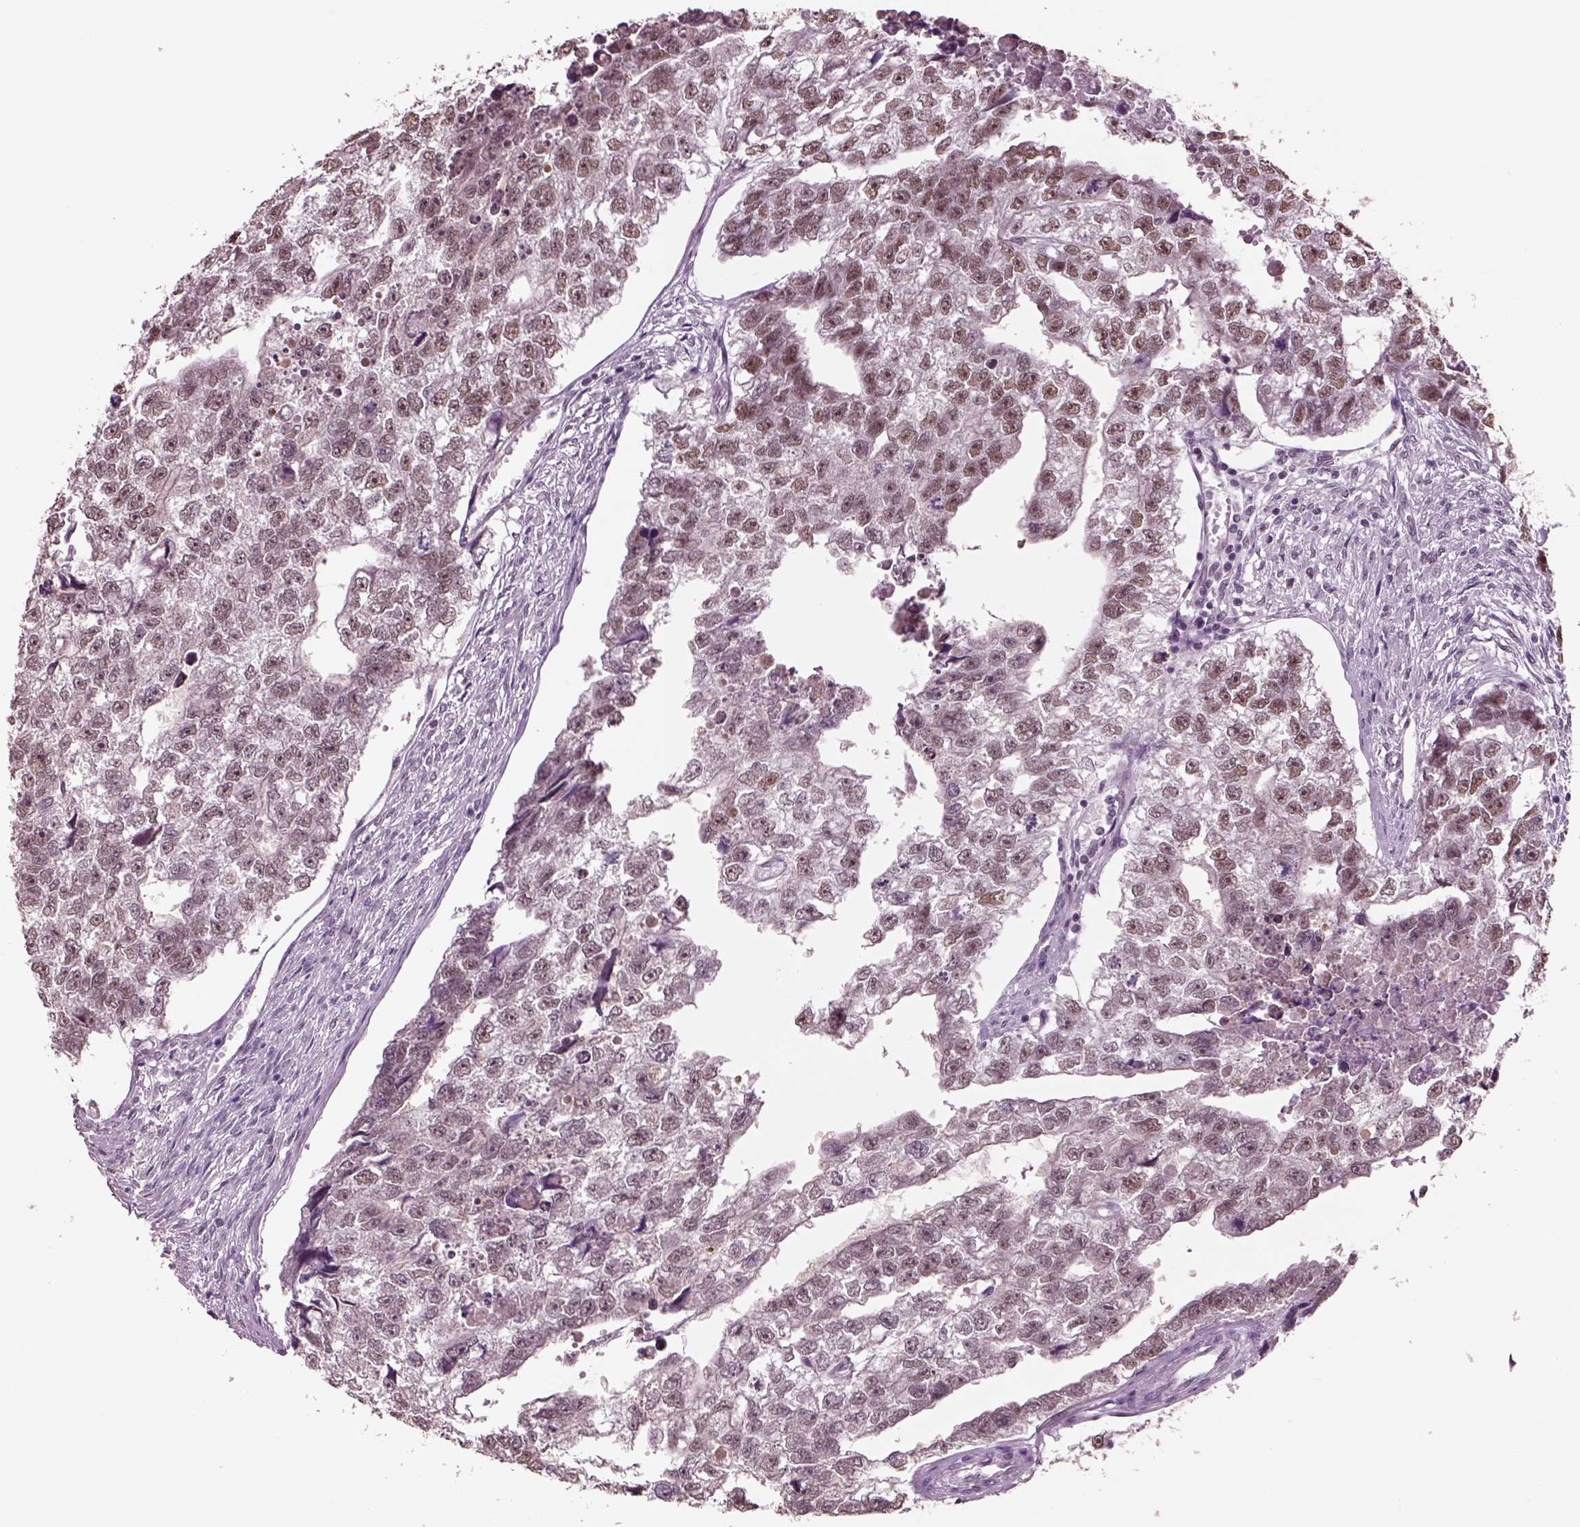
{"staining": {"intensity": "moderate", "quantity": "<25%", "location": "nuclear"}, "tissue": "testis cancer", "cell_type": "Tumor cells", "image_type": "cancer", "snomed": [{"axis": "morphology", "description": "Carcinoma, Embryonal, NOS"}, {"axis": "morphology", "description": "Teratoma, malignant, NOS"}, {"axis": "topography", "description": "Testis"}], "caption": "Immunohistochemical staining of testis cancer (teratoma (malignant)) reveals low levels of moderate nuclear protein positivity in approximately <25% of tumor cells.", "gene": "SEPHS1", "patient": {"sex": "male", "age": 44}}